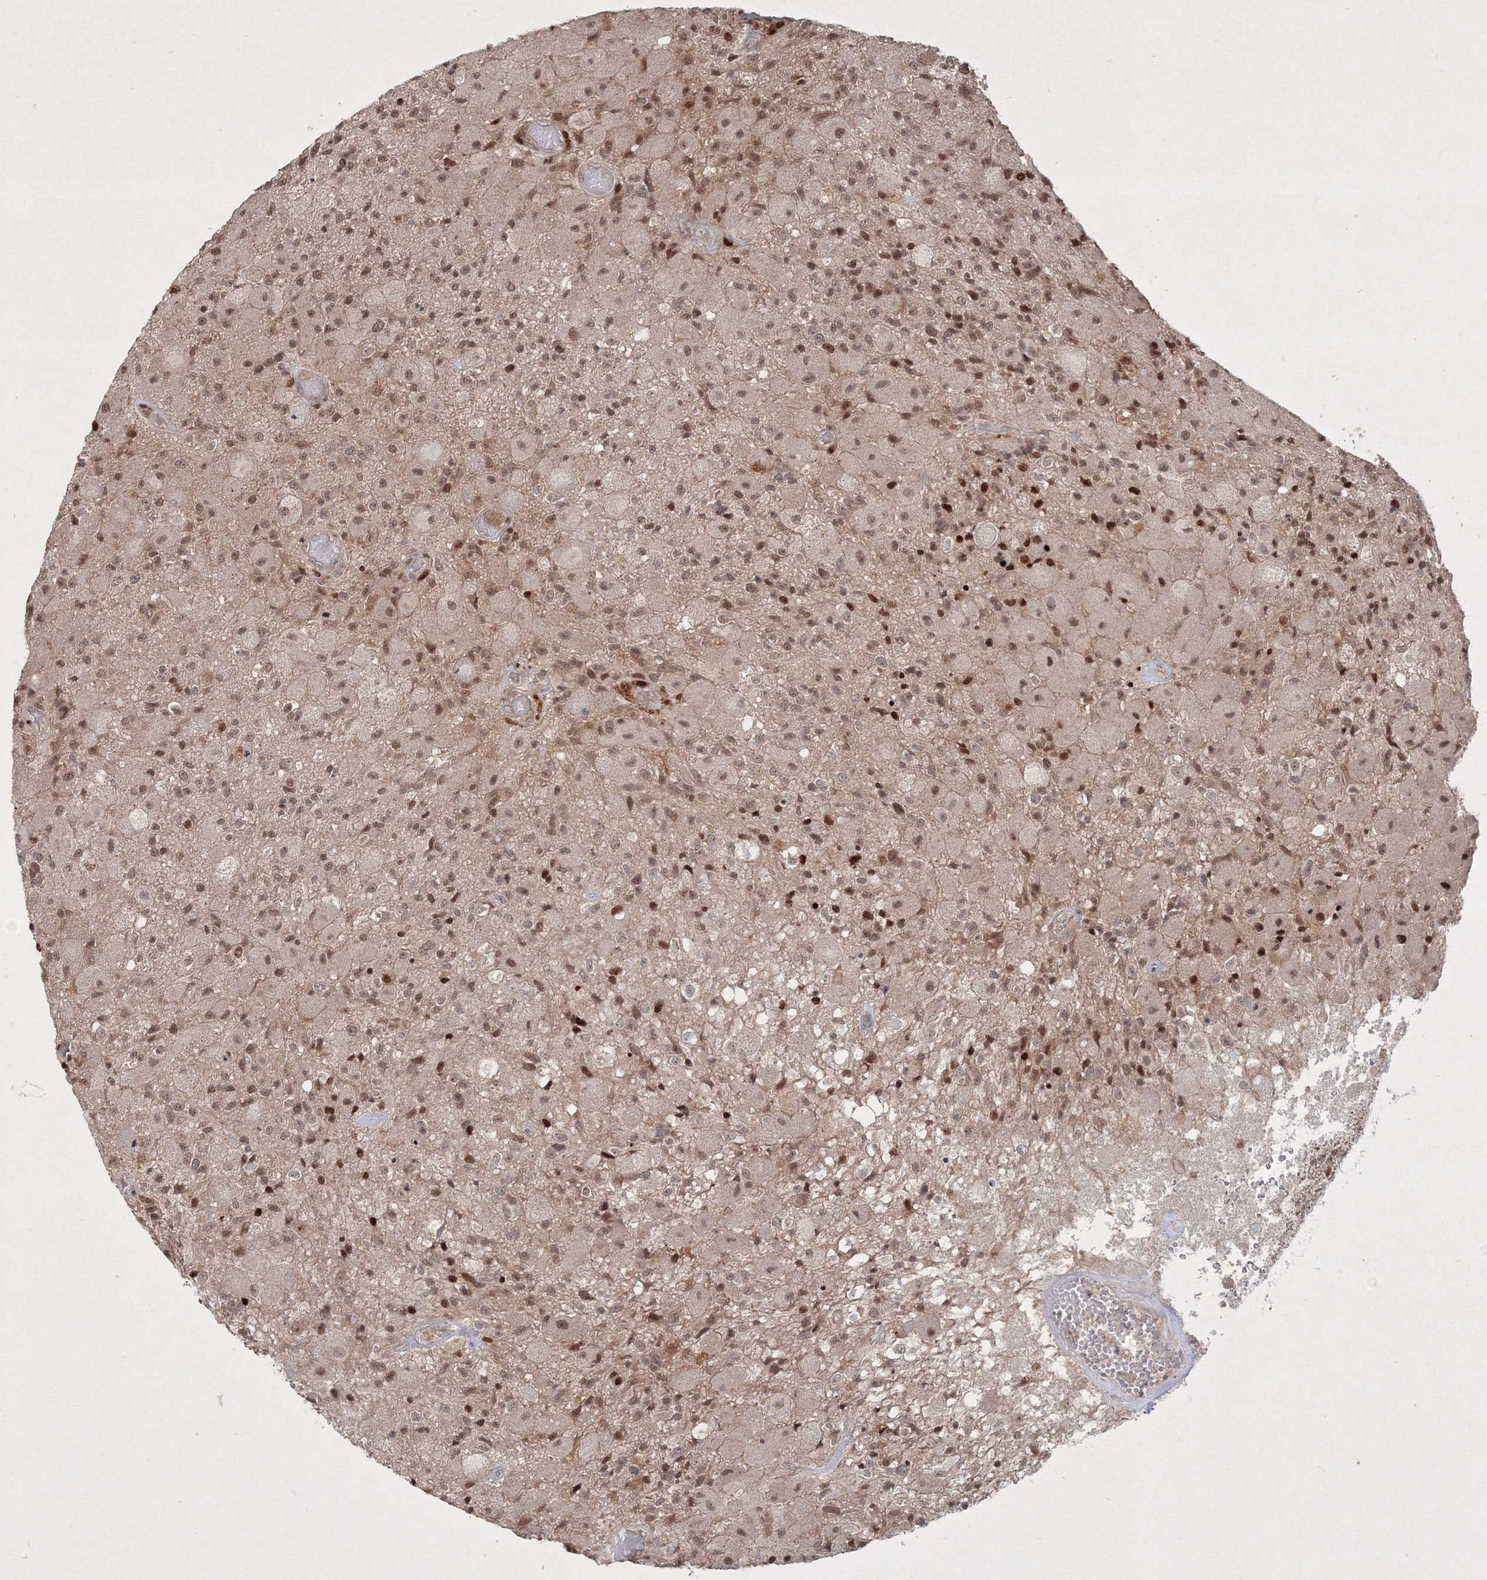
{"staining": {"intensity": "weak", "quantity": ">75%", "location": "nuclear"}, "tissue": "glioma", "cell_type": "Tumor cells", "image_type": "cancer", "snomed": [{"axis": "morphology", "description": "Normal tissue, NOS"}, {"axis": "morphology", "description": "Glioma, malignant, High grade"}, {"axis": "topography", "description": "Cerebral cortex"}], "caption": "Immunohistochemical staining of human glioma exhibits low levels of weak nuclear protein expression in approximately >75% of tumor cells. Using DAB (brown) and hematoxylin (blue) stains, captured at high magnification using brightfield microscopy.", "gene": "TAB1", "patient": {"sex": "male", "age": 77}}